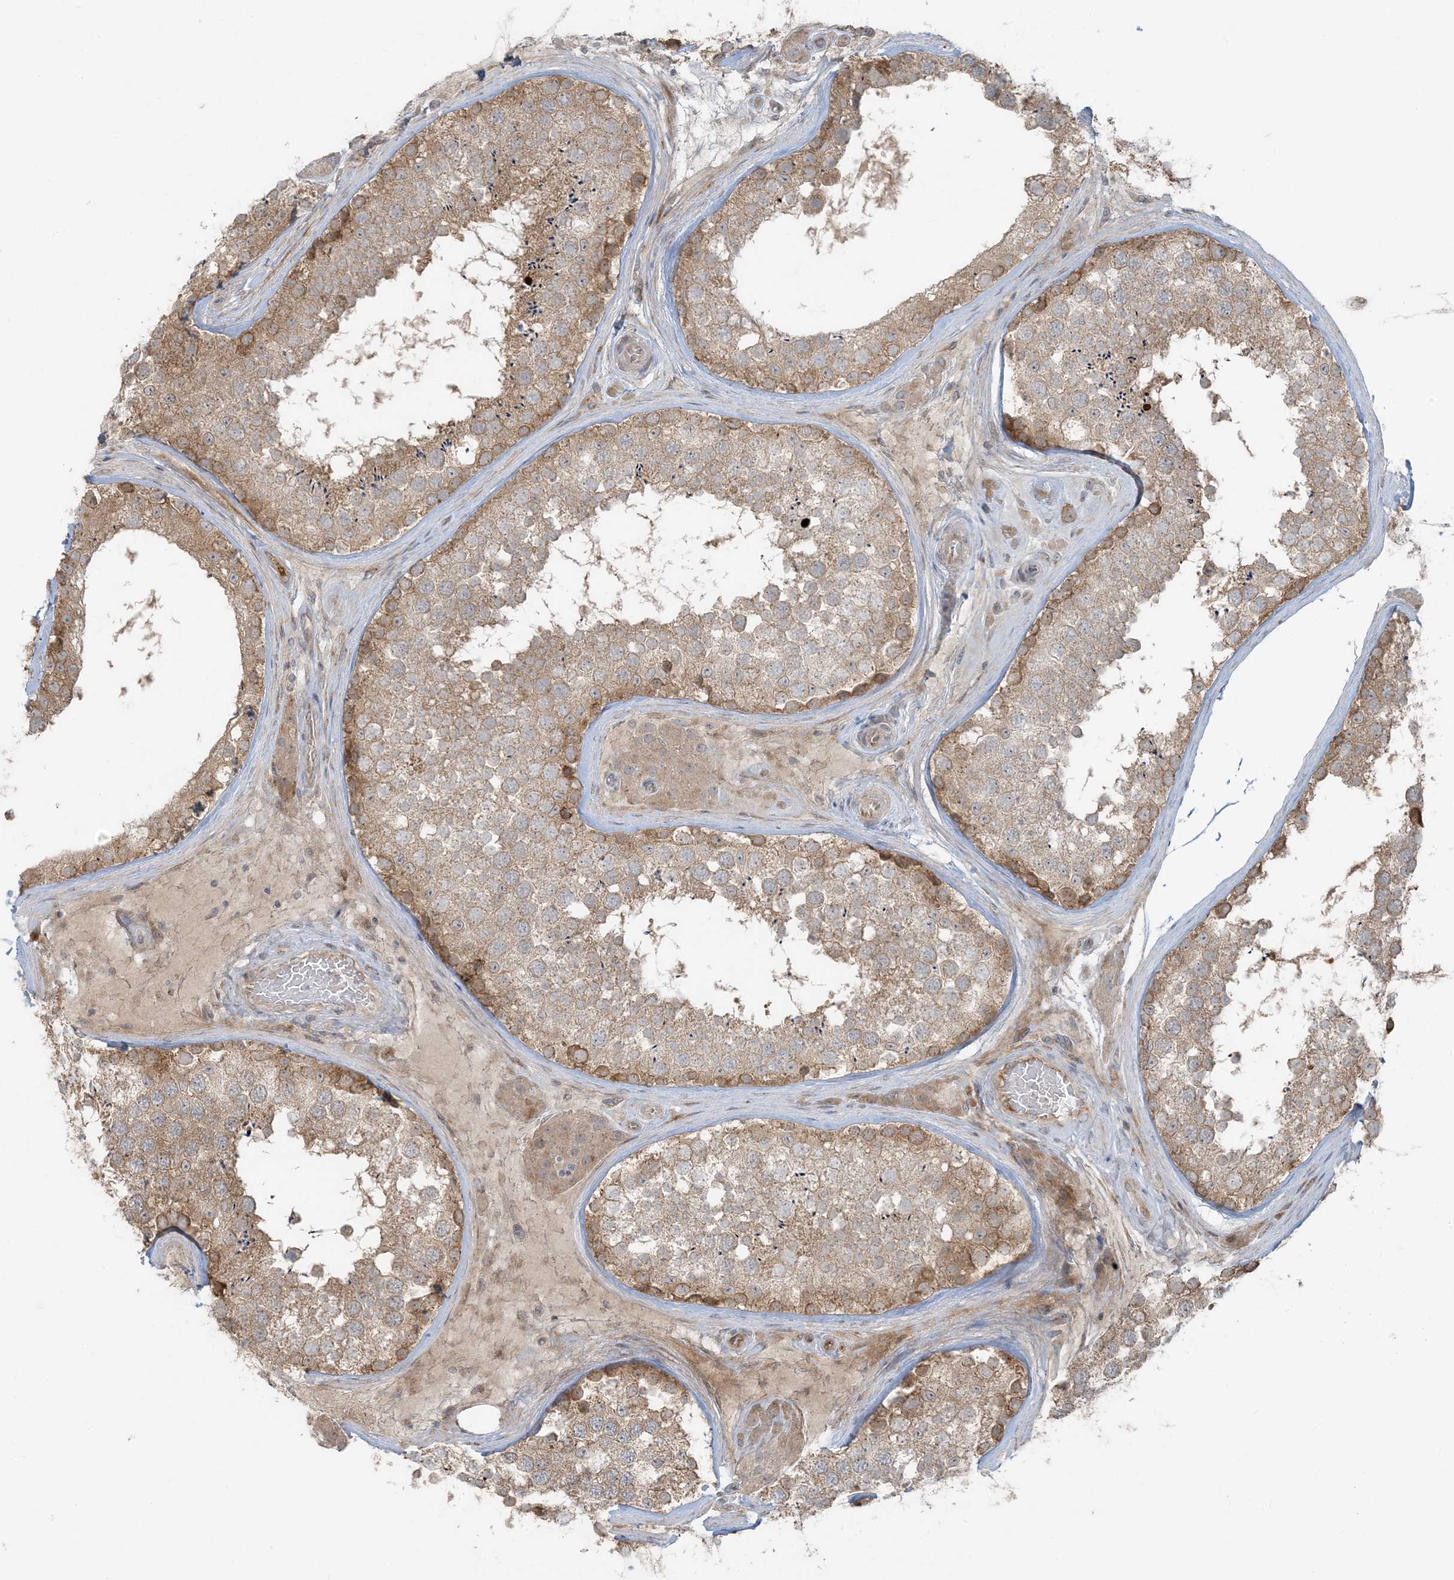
{"staining": {"intensity": "moderate", "quantity": ">75%", "location": "cytoplasmic/membranous"}, "tissue": "testis", "cell_type": "Cells in seminiferous ducts", "image_type": "normal", "snomed": [{"axis": "morphology", "description": "Normal tissue, NOS"}, {"axis": "topography", "description": "Testis"}], "caption": "Immunohistochemistry image of normal human testis stained for a protein (brown), which exhibits medium levels of moderate cytoplasmic/membranous staining in about >75% of cells in seminiferous ducts.", "gene": "ZNF263", "patient": {"sex": "male", "age": 46}}